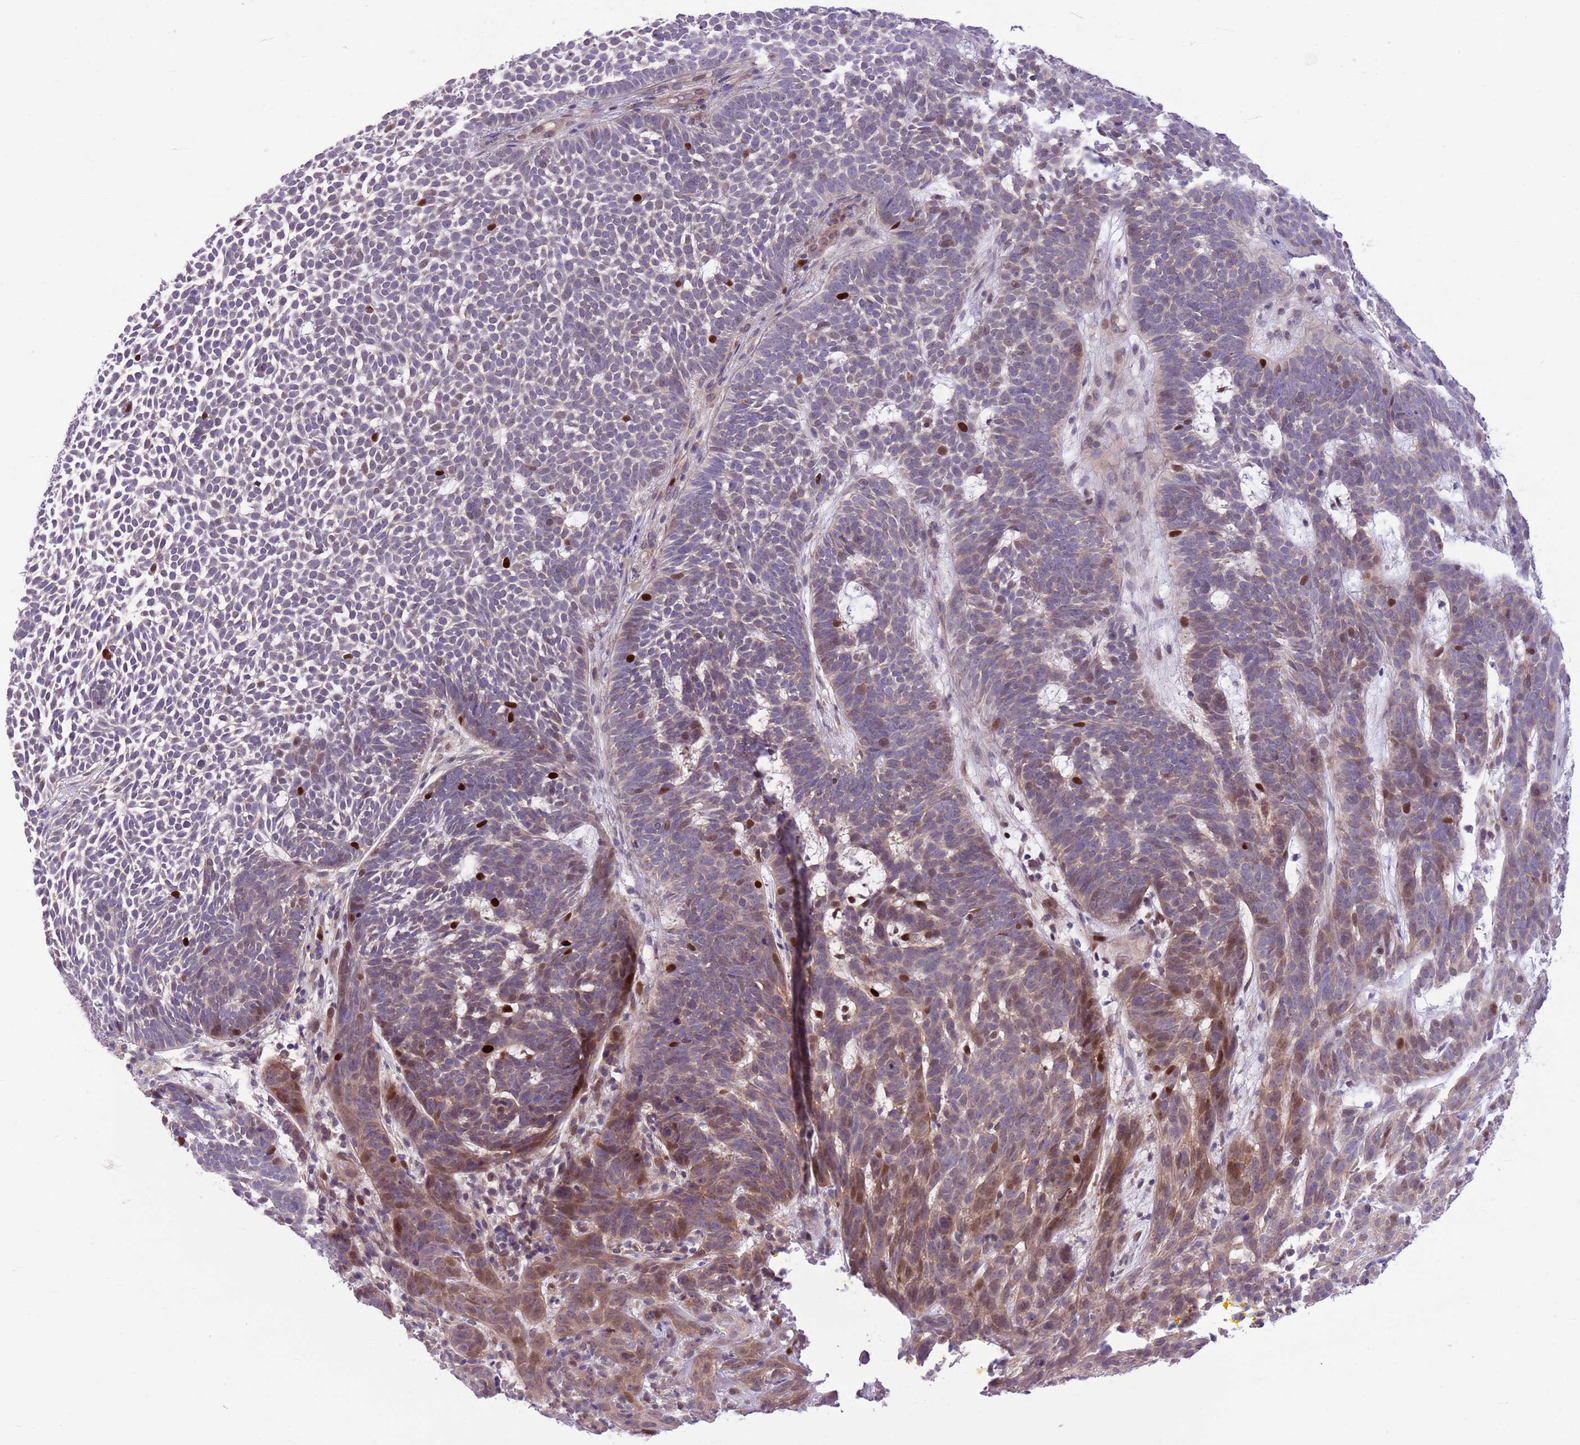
{"staining": {"intensity": "moderate", "quantity": "<25%", "location": "cytoplasmic/membranous,nuclear"}, "tissue": "skin cancer", "cell_type": "Tumor cells", "image_type": "cancer", "snomed": [{"axis": "morphology", "description": "Basal cell carcinoma"}, {"axis": "topography", "description": "Skin"}], "caption": "The immunohistochemical stain shows moderate cytoplasmic/membranous and nuclear expression in tumor cells of skin cancer tissue. The staining was performed using DAB (3,3'-diaminobenzidine) to visualize the protein expression in brown, while the nuclei were stained in blue with hematoxylin (Magnification: 20x).", "gene": "CCND2", "patient": {"sex": "female", "age": 78}}